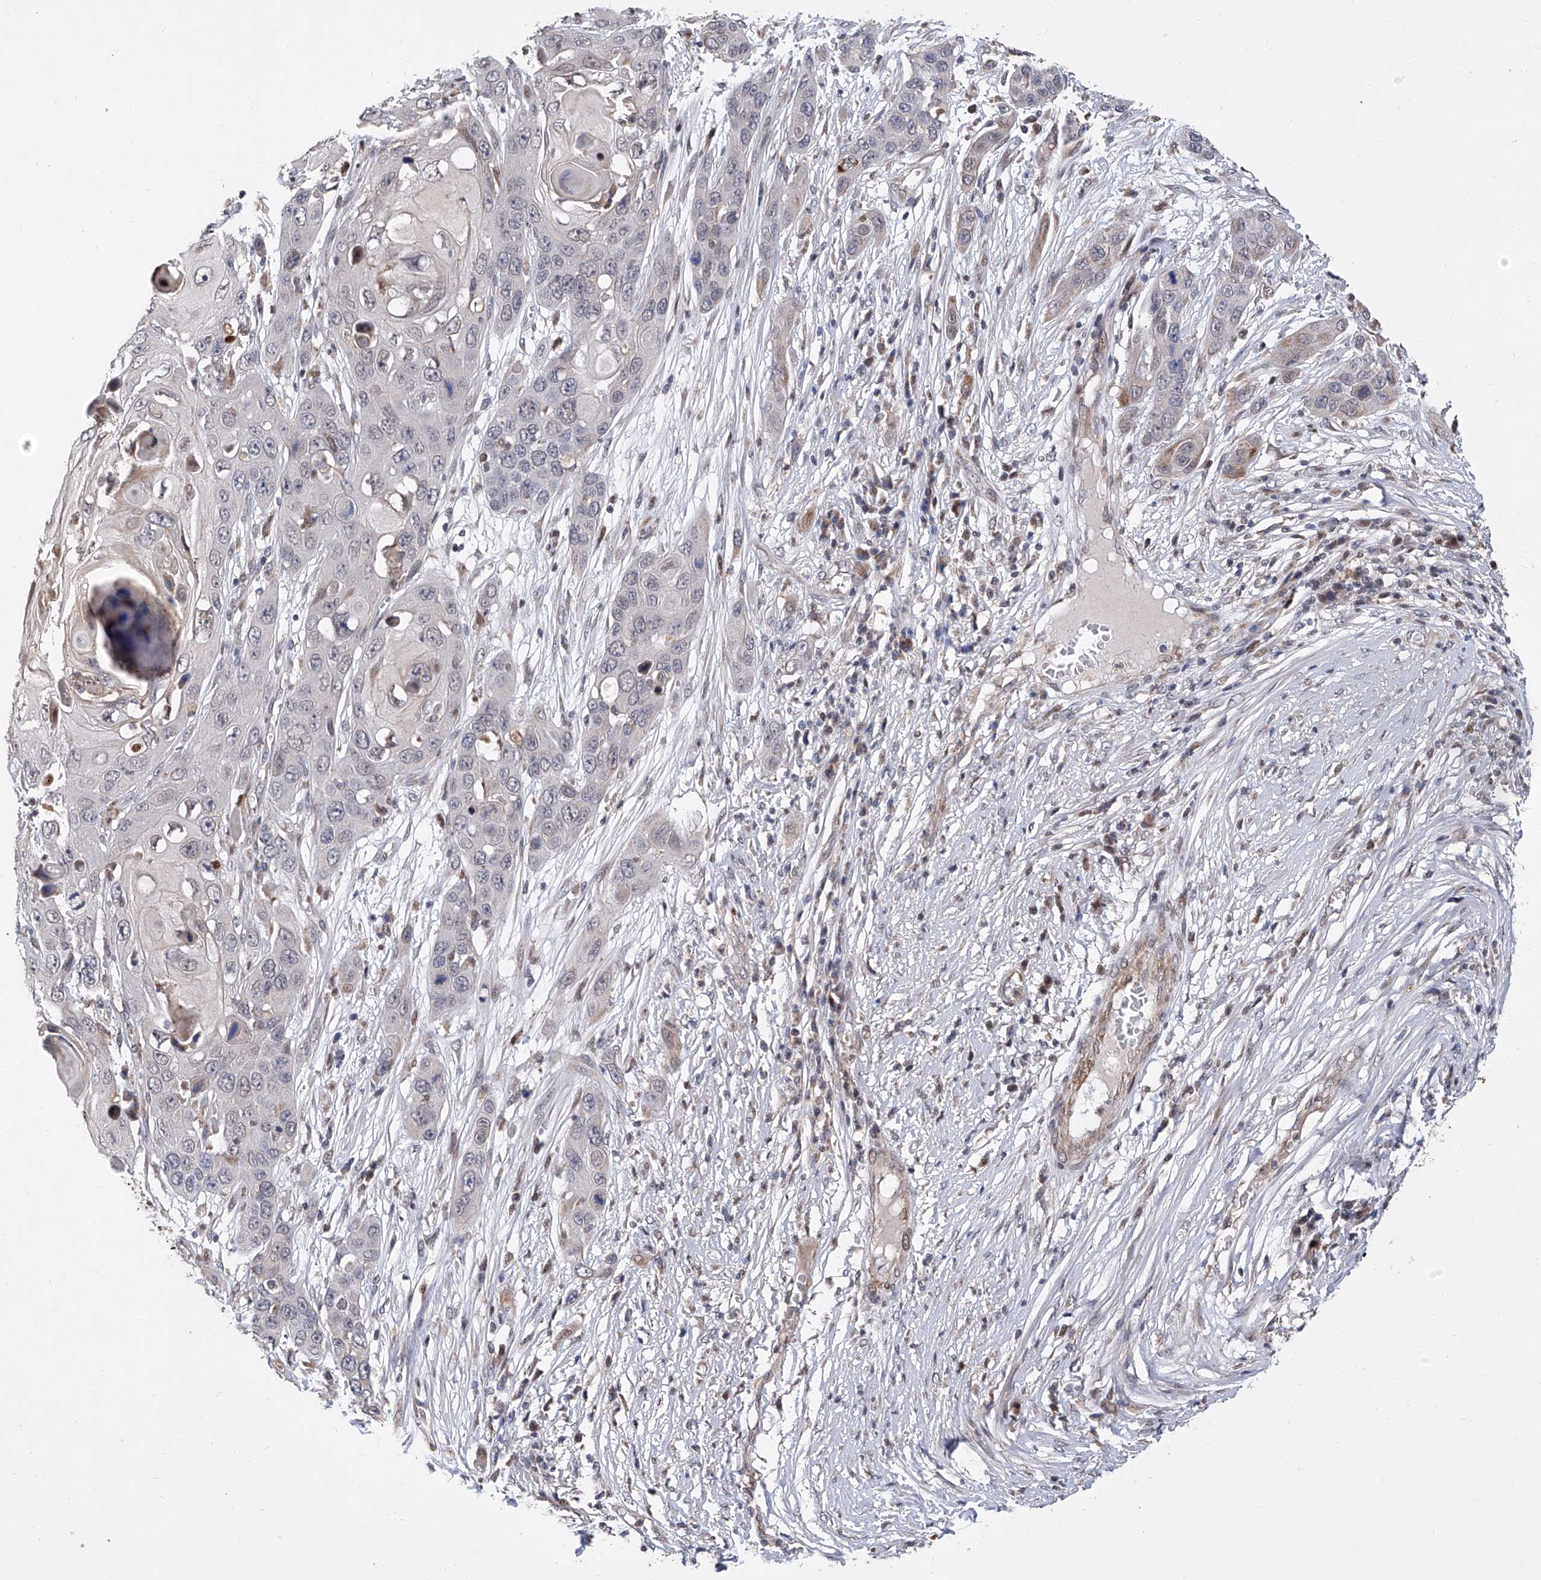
{"staining": {"intensity": "weak", "quantity": "<25%", "location": "cytoplasmic/membranous"}, "tissue": "skin cancer", "cell_type": "Tumor cells", "image_type": "cancer", "snomed": [{"axis": "morphology", "description": "Squamous cell carcinoma, NOS"}, {"axis": "topography", "description": "Skin"}], "caption": "DAB immunohistochemical staining of squamous cell carcinoma (skin) reveals no significant expression in tumor cells. Nuclei are stained in blue.", "gene": "FARP2", "patient": {"sex": "male", "age": 55}}